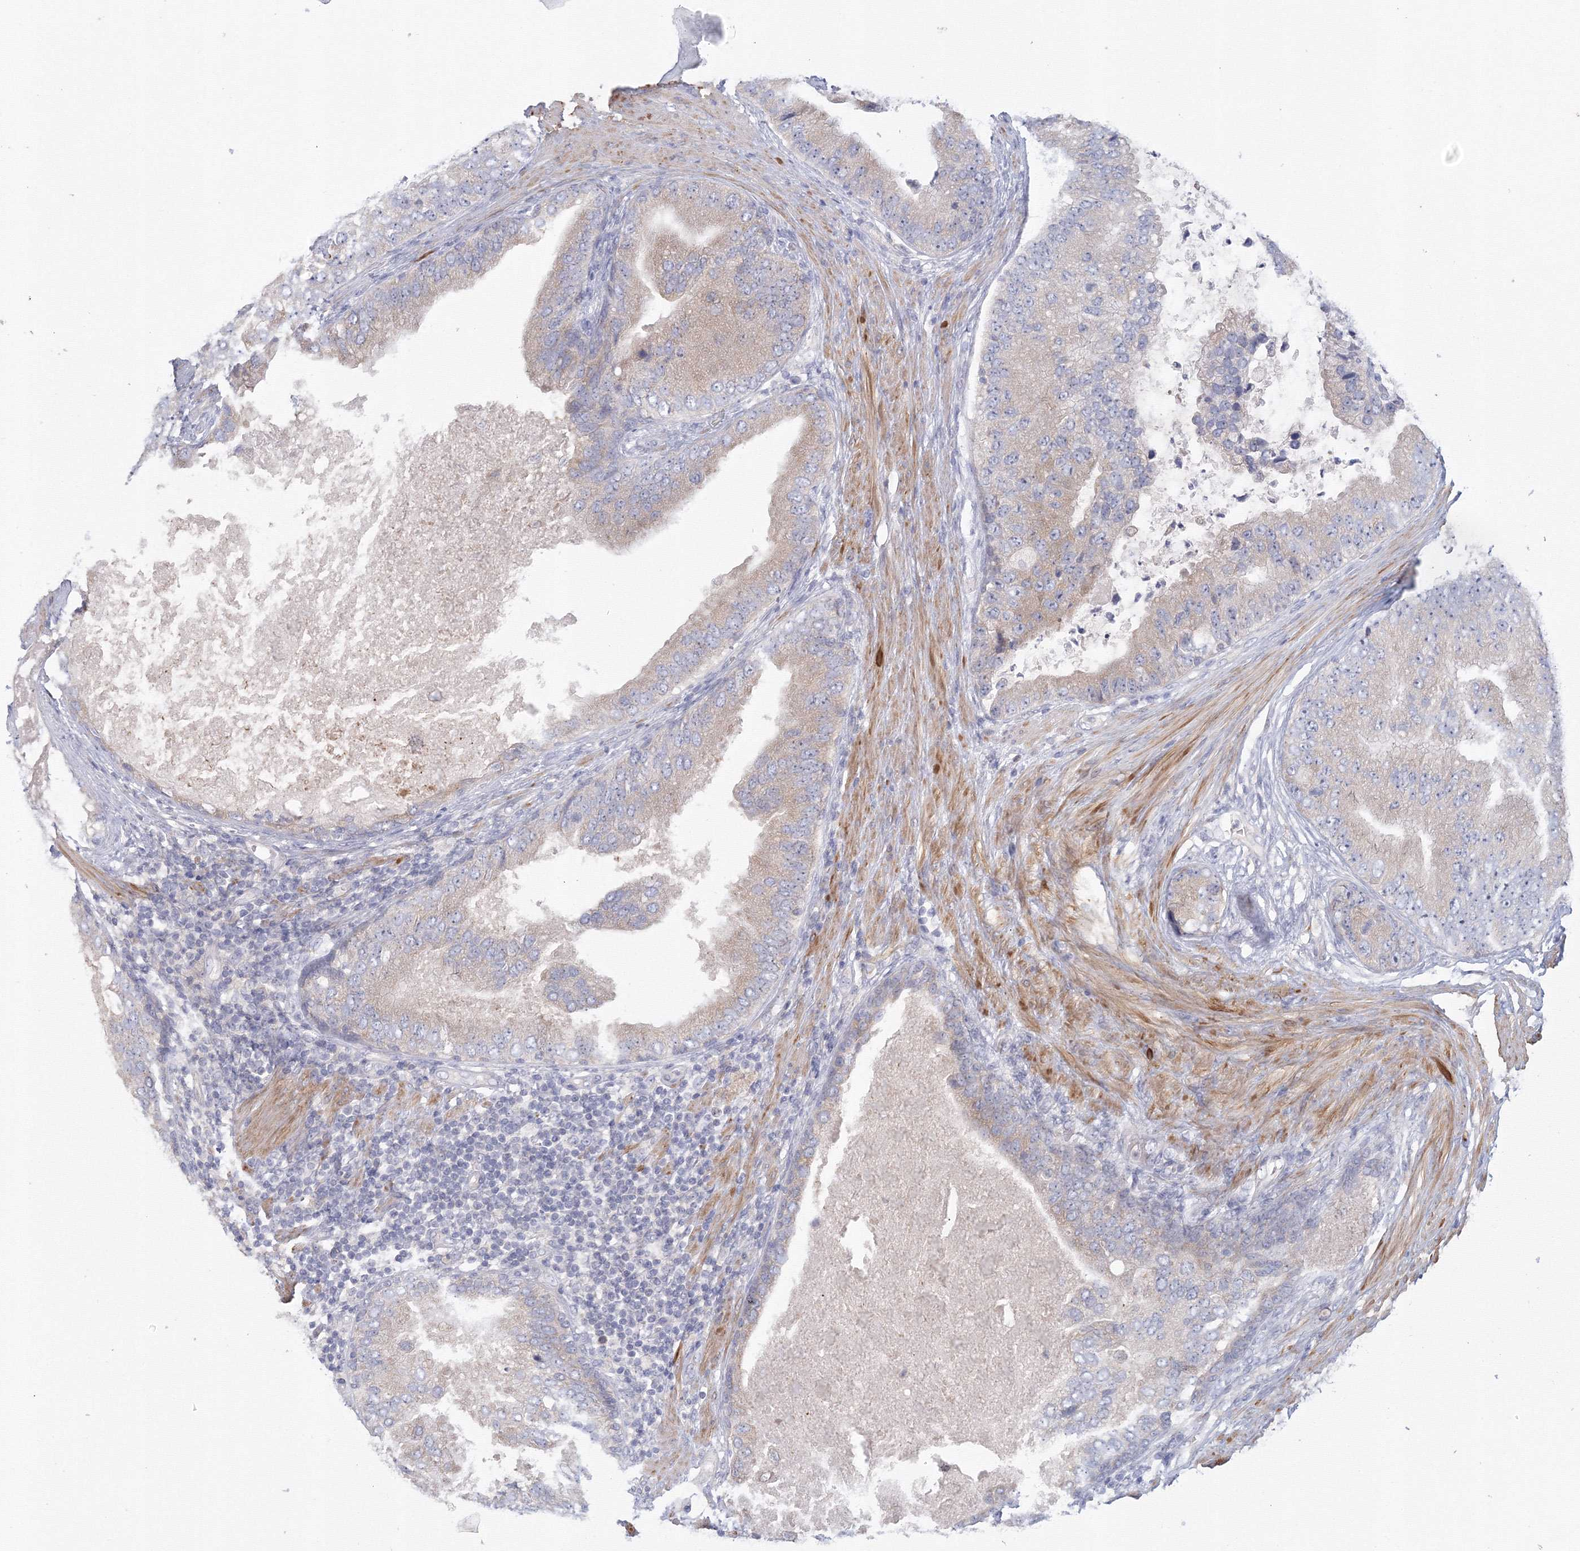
{"staining": {"intensity": "negative", "quantity": "none", "location": "none"}, "tissue": "prostate cancer", "cell_type": "Tumor cells", "image_type": "cancer", "snomed": [{"axis": "morphology", "description": "Adenocarcinoma, High grade"}, {"axis": "topography", "description": "Prostate"}], "caption": "Immunohistochemistry image of high-grade adenocarcinoma (prostate) stained for a protein (brown), which displays no positivity in tumor cells. Brightfield microscopy of immunohistochemistry stained with DAB (3,3'-diaminobenzidine) (brown) and hematoxylin (blue), captured at high magnification.", "gene": "TACC2", "patient": {"sex": "male", "age": 70}}